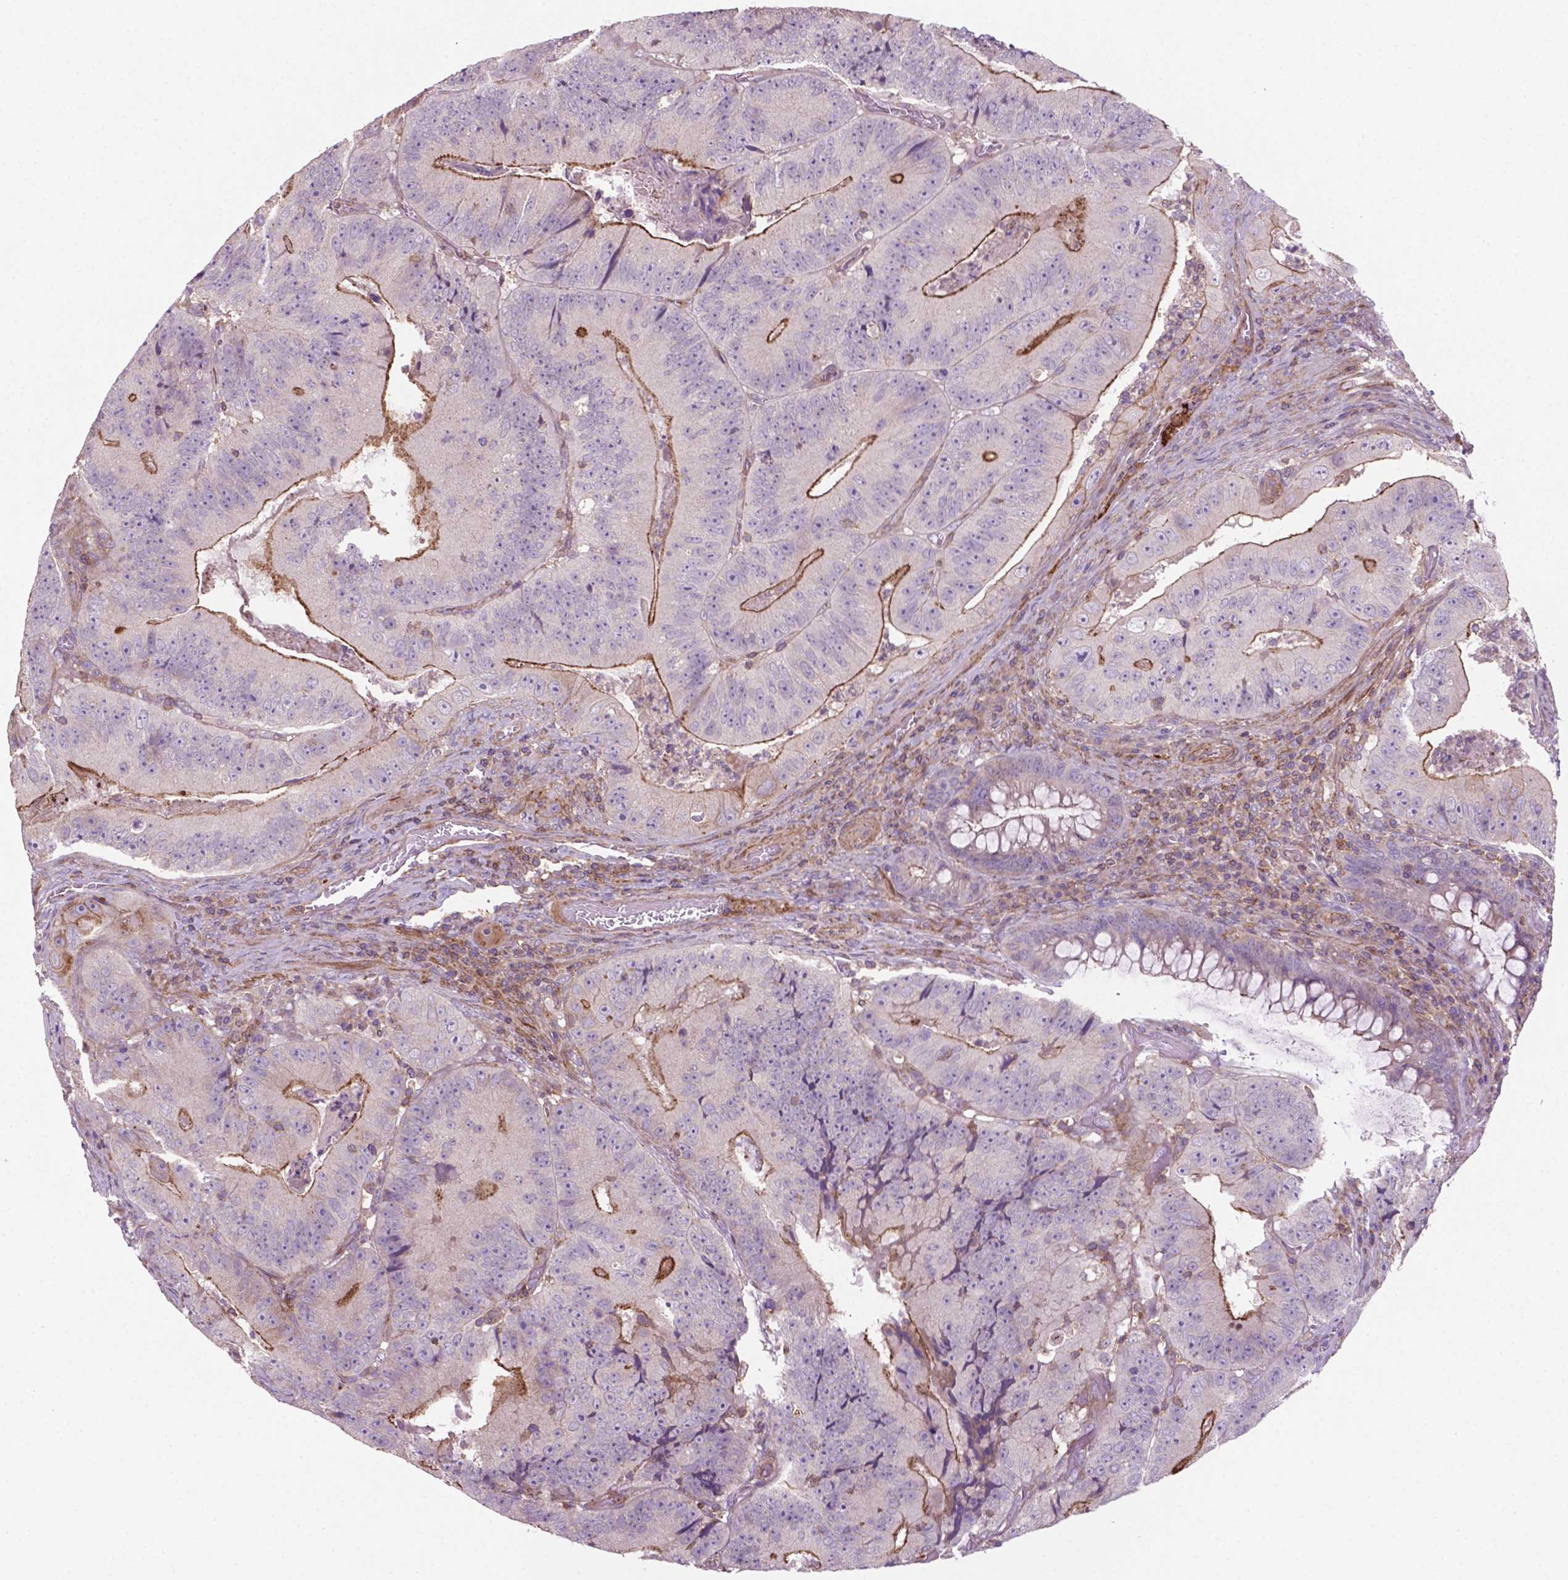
{"staining": {"intensity": "moderate", "quantity": "<25%", "location": "cytoplasmic/membranous"}, "tissue": "colorectal cancer", "cell_type": "Tumor cells", "image_type": "cancer", "snomed": [{"axis": "morphology", "description": "Adenocarcinoma, NOS"}, {"axis": "topography", "description": "Colon"}], "caption": "High-power microscopy captured an immunohistochemistry (IHC) image of colorectal adenocarcinoma, revealing moderate cytoplasmic/membranous positivity in approximately <25% of tumor cells. Ihc stains the protein of interest in brown and the nuclei are stained blue.", "gene": "BMP4", "patient": {"sex": "female", "age": 86}}